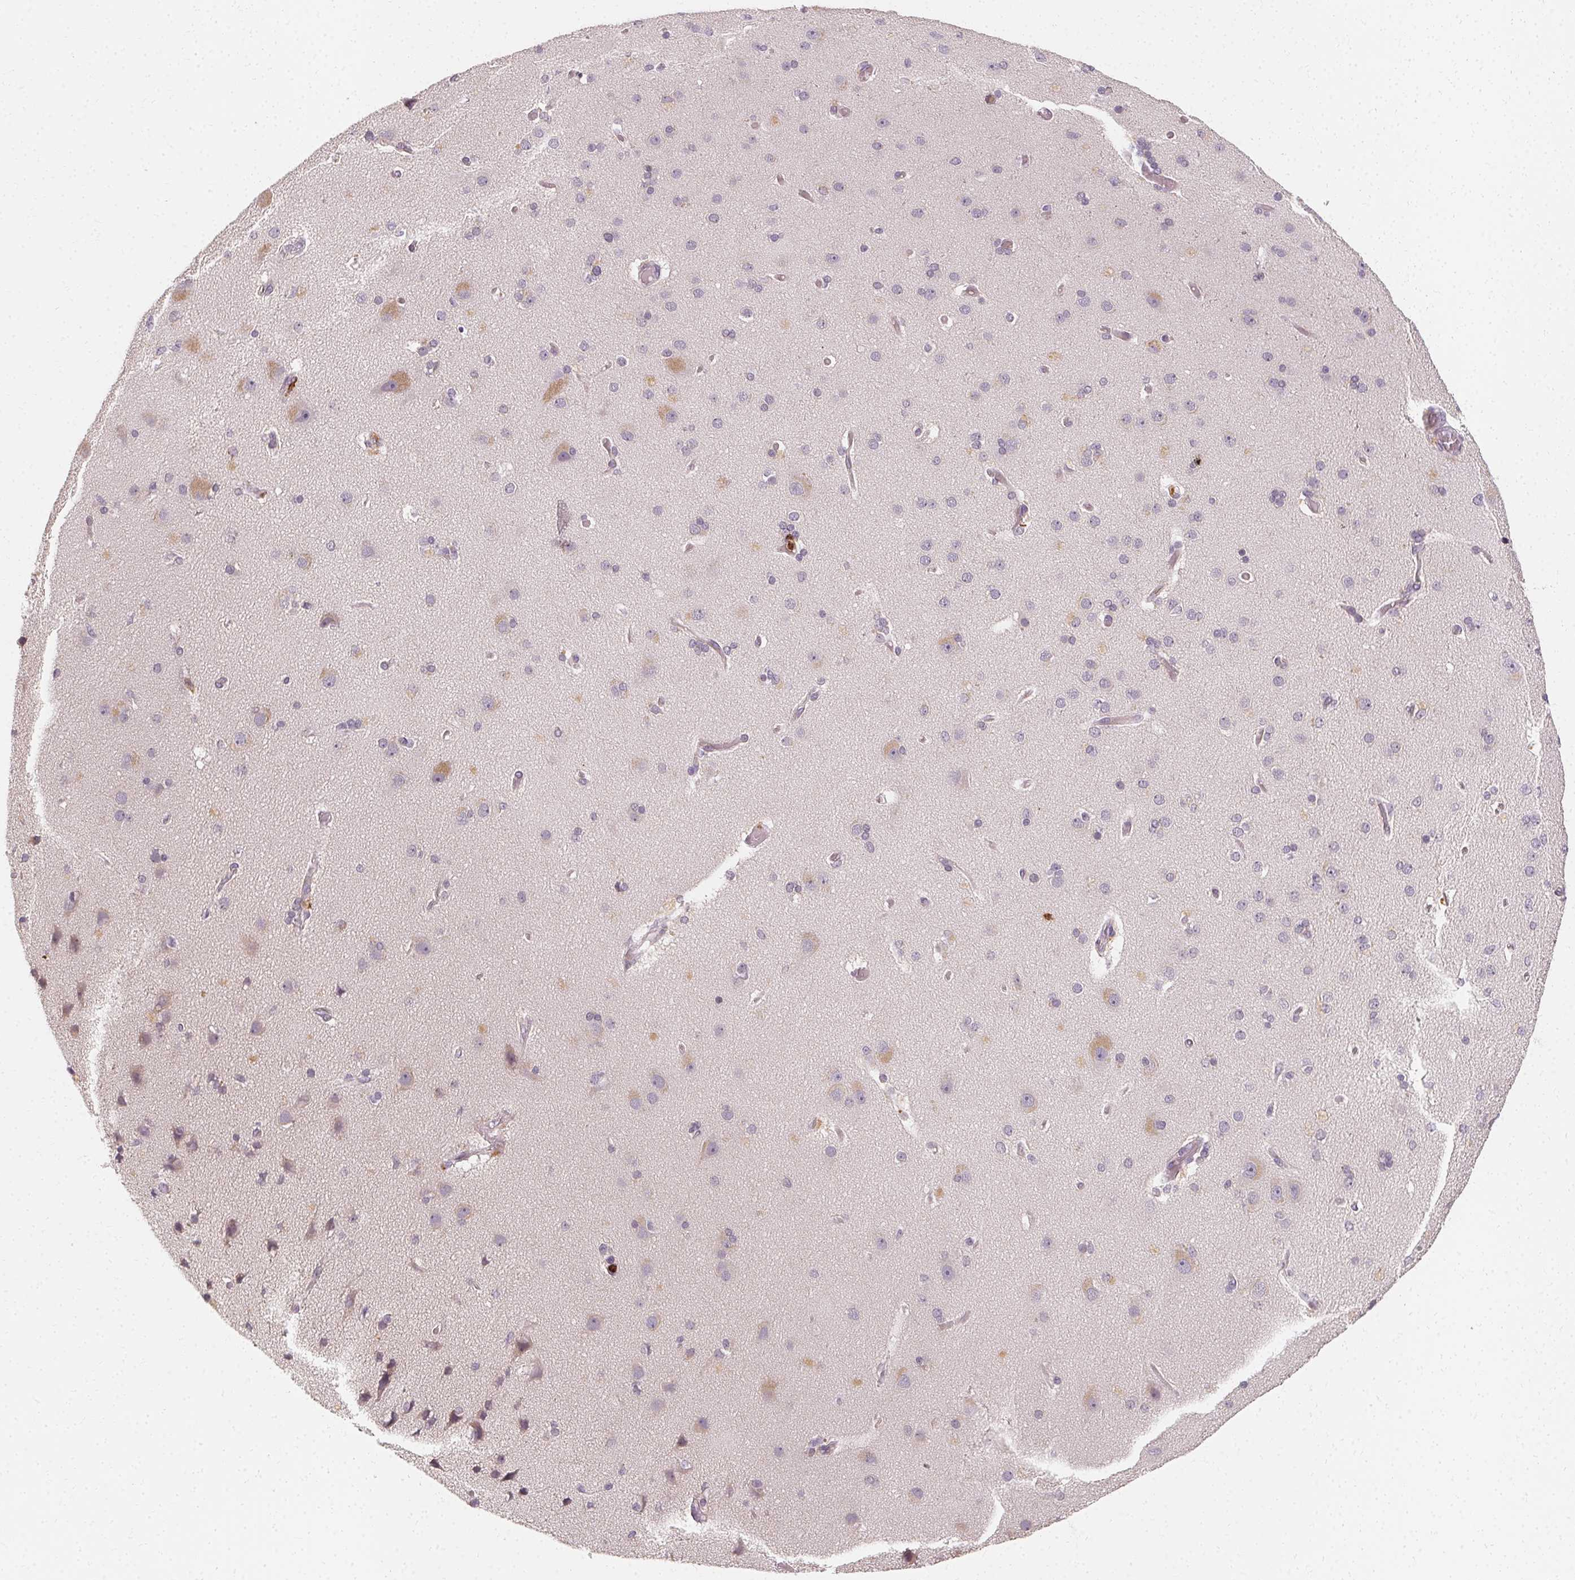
{"staining": {"intensity": "negative", "quantity": "none", "location": "none"}, "tissue": "cerebral cortex", "cell_type": "Endothelial cells", "image_type": "normal", "snomed": [{"axis": "morphology", "description": "Normal tissue, NOS"}, {"axis": "morphology", "description": "Glioma, malignant, High grade"}, {"axis": "topography", "description": "Cerebral cortex"}], "caption": "Cerebral cortex stained for a protein using immunohistochemistry (IHC) demonstrates no staining endothelial cells.", "gene": "CLCNKA", "patient": {"sex": "male", "age": 71}}